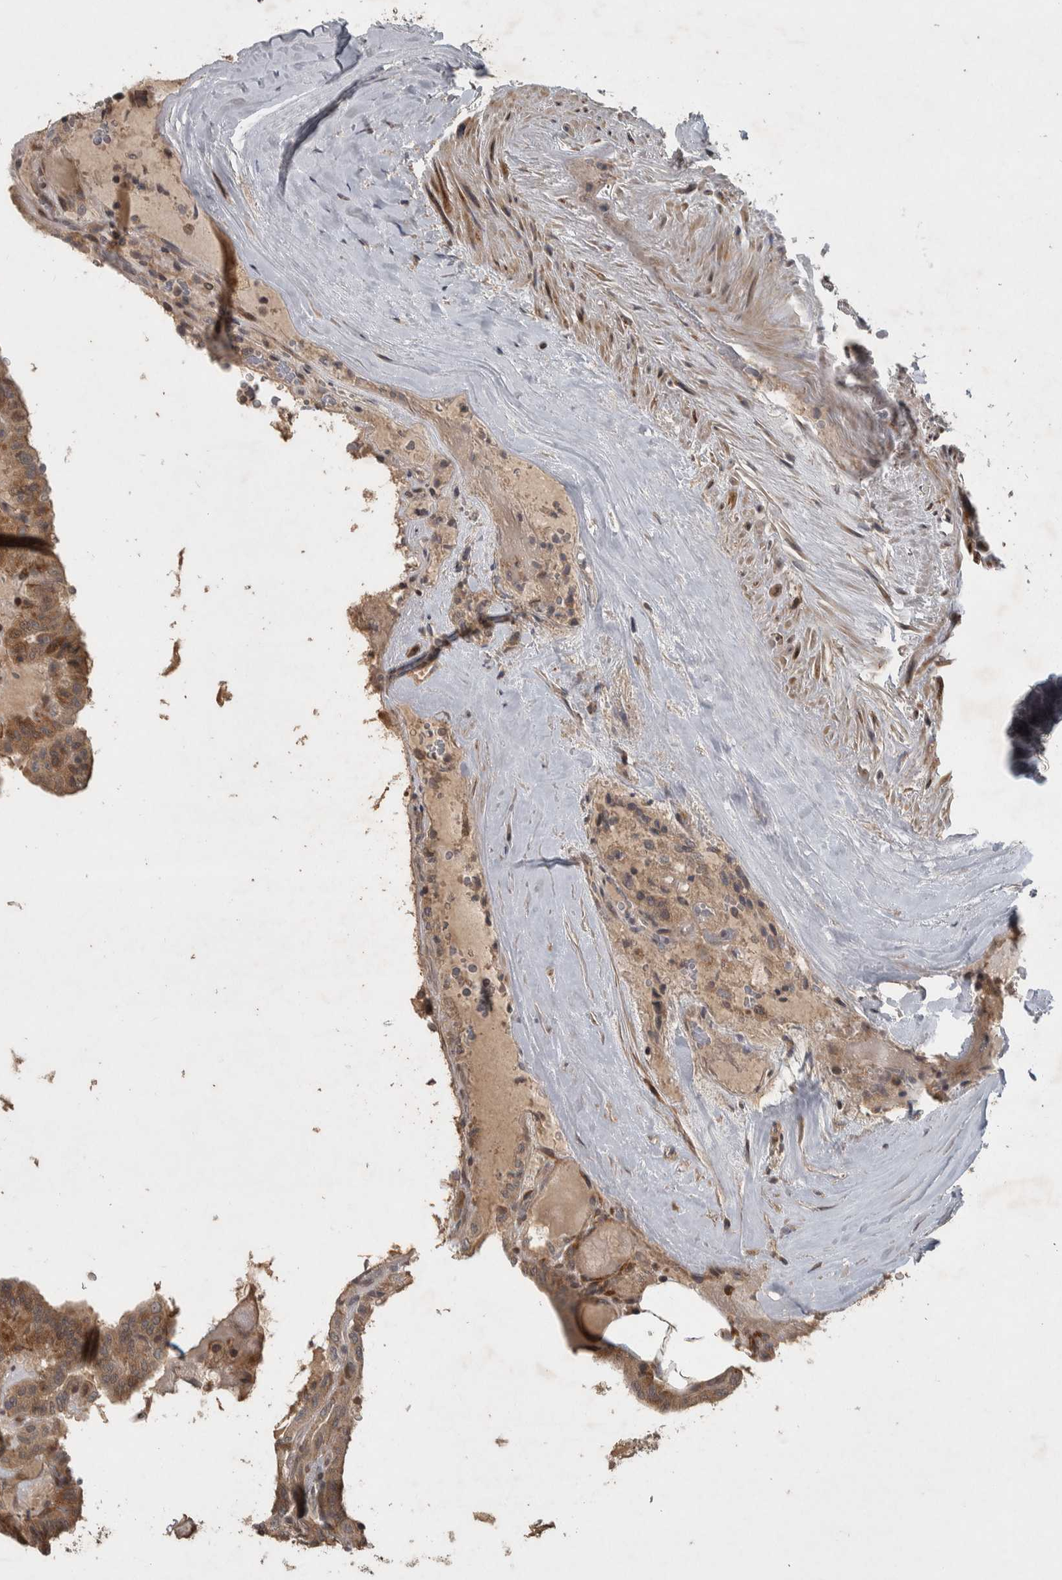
{"staining": {"intensity": "moderate", "quantity": ">75%", "location": "cytoplasmic/membranous"}, "tissue": "thyroid cancer", "cell_type": "Tumor cells", "image_type": "cancer", "snomed": [{"axis": "morphology", "description": "Papillary adenocarcinoma, NOS"}, {"axis": "topography", "description": "Thyroid gland"}], "caption": "Thyroid papillary adenocarcinoma stained with IHC demonstrates moderate cytoplasmic/membranous staining in approximately >75% of tumor cells. (Stains: DAB in brown, nuclei in blue, Microscopy: brightfield microscopy at high magnification).", "gene": "ERAL1", "patient": {"sex": "male", "age": 77}}